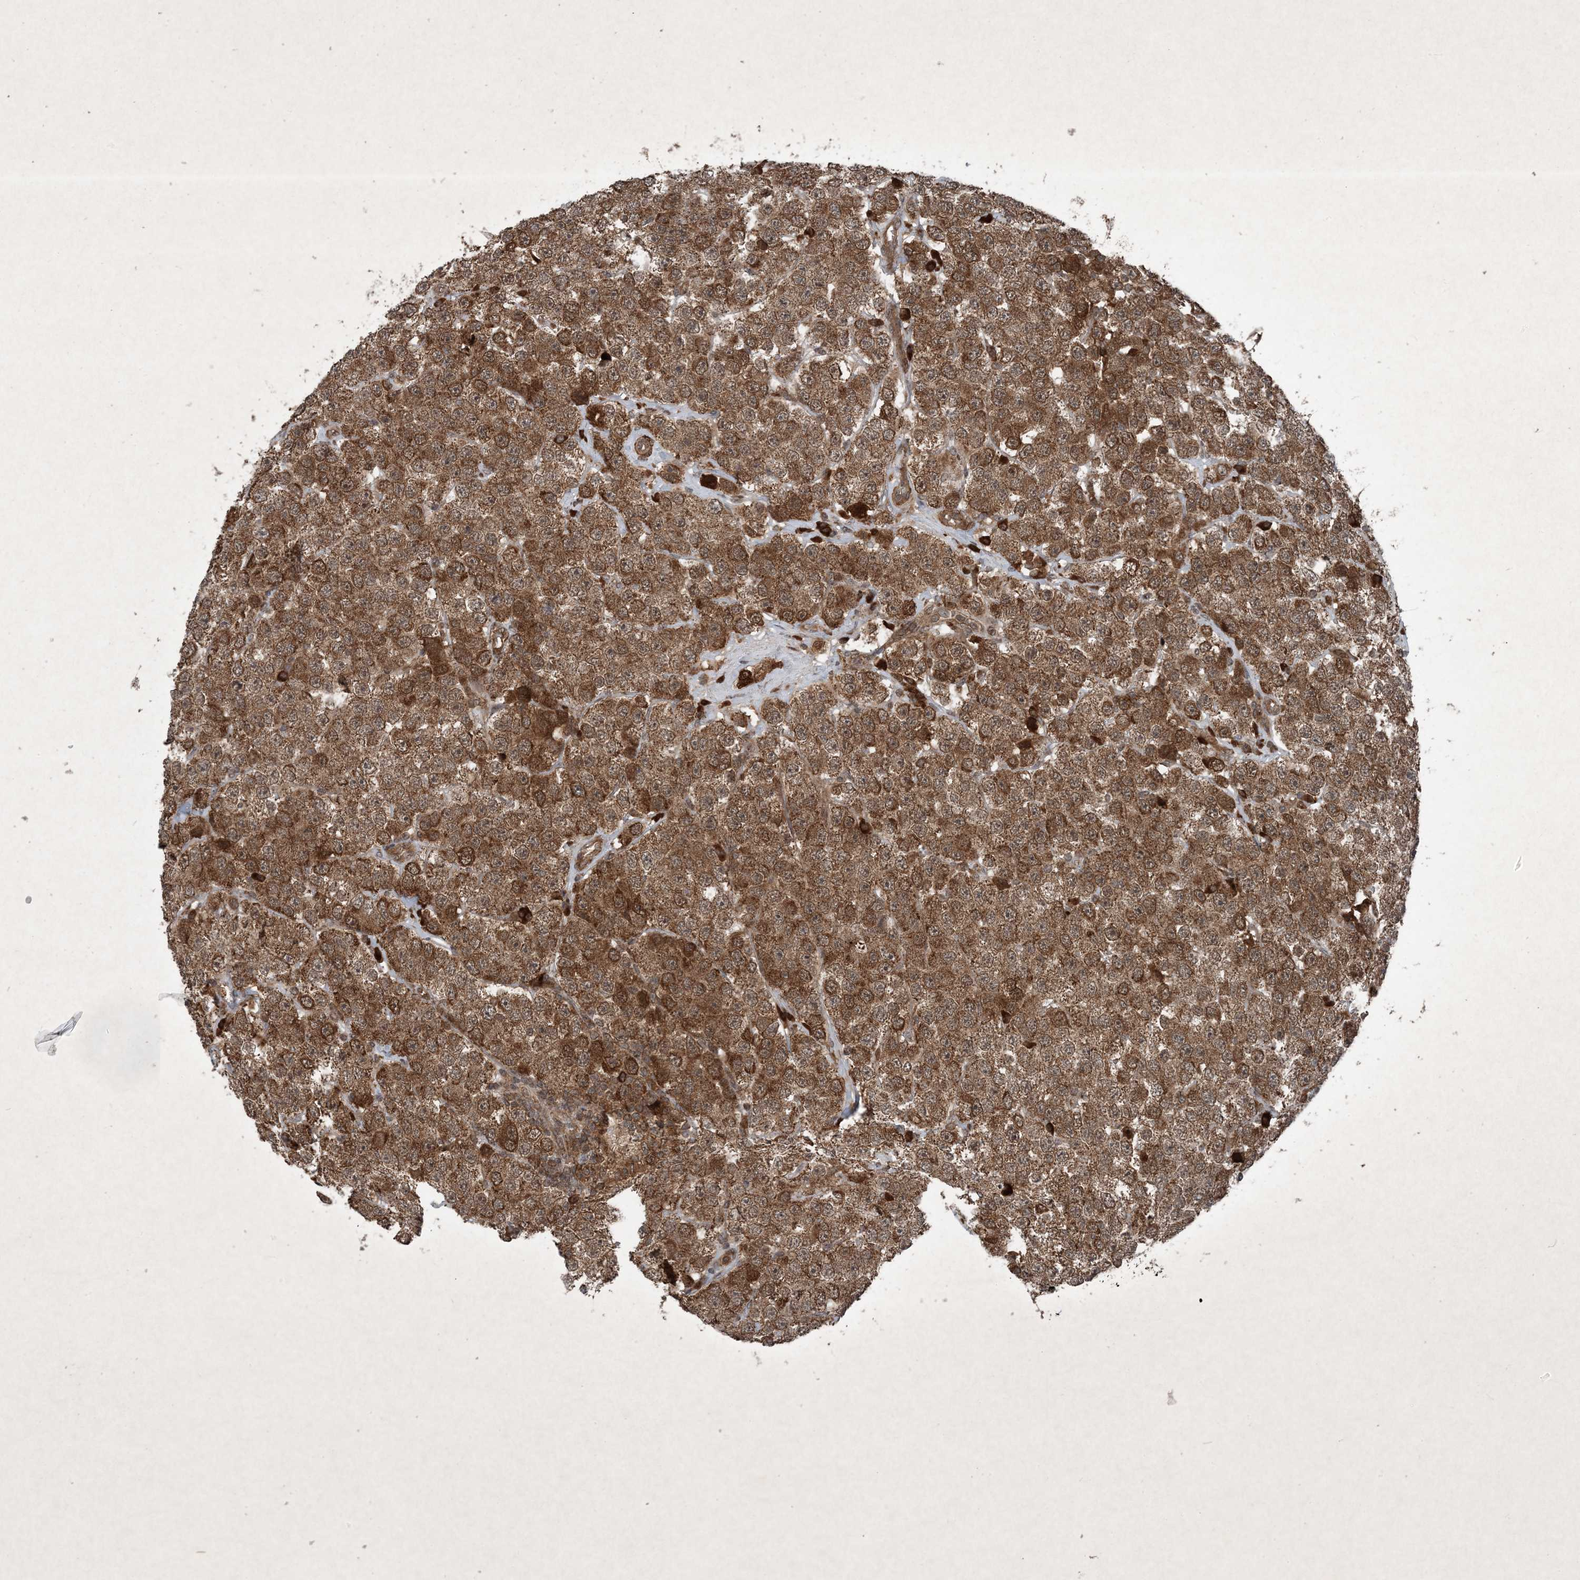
{"staining": {"intensity": "strong", "quantity": ">75%", "location": "cytoplasmic/membranous"}, "tissue": "testis cancer", "cell_type": "Tumor cells", "image_type": "cancer", "snomed": [{"axis": "morphology", "description": "Seminoma, NOS"}, {"axis": "topography", "description": "Testis"}], "caption": "Protein analysis of testis cancer tissue displays strong cytoplasmic/membranous staining in about >75% of tumor cells. (brown staining indicates protein expression, while blue staining denotes nuclei).", "gene": "GNG5", "patient": {"sex": "male", "age": 28}}